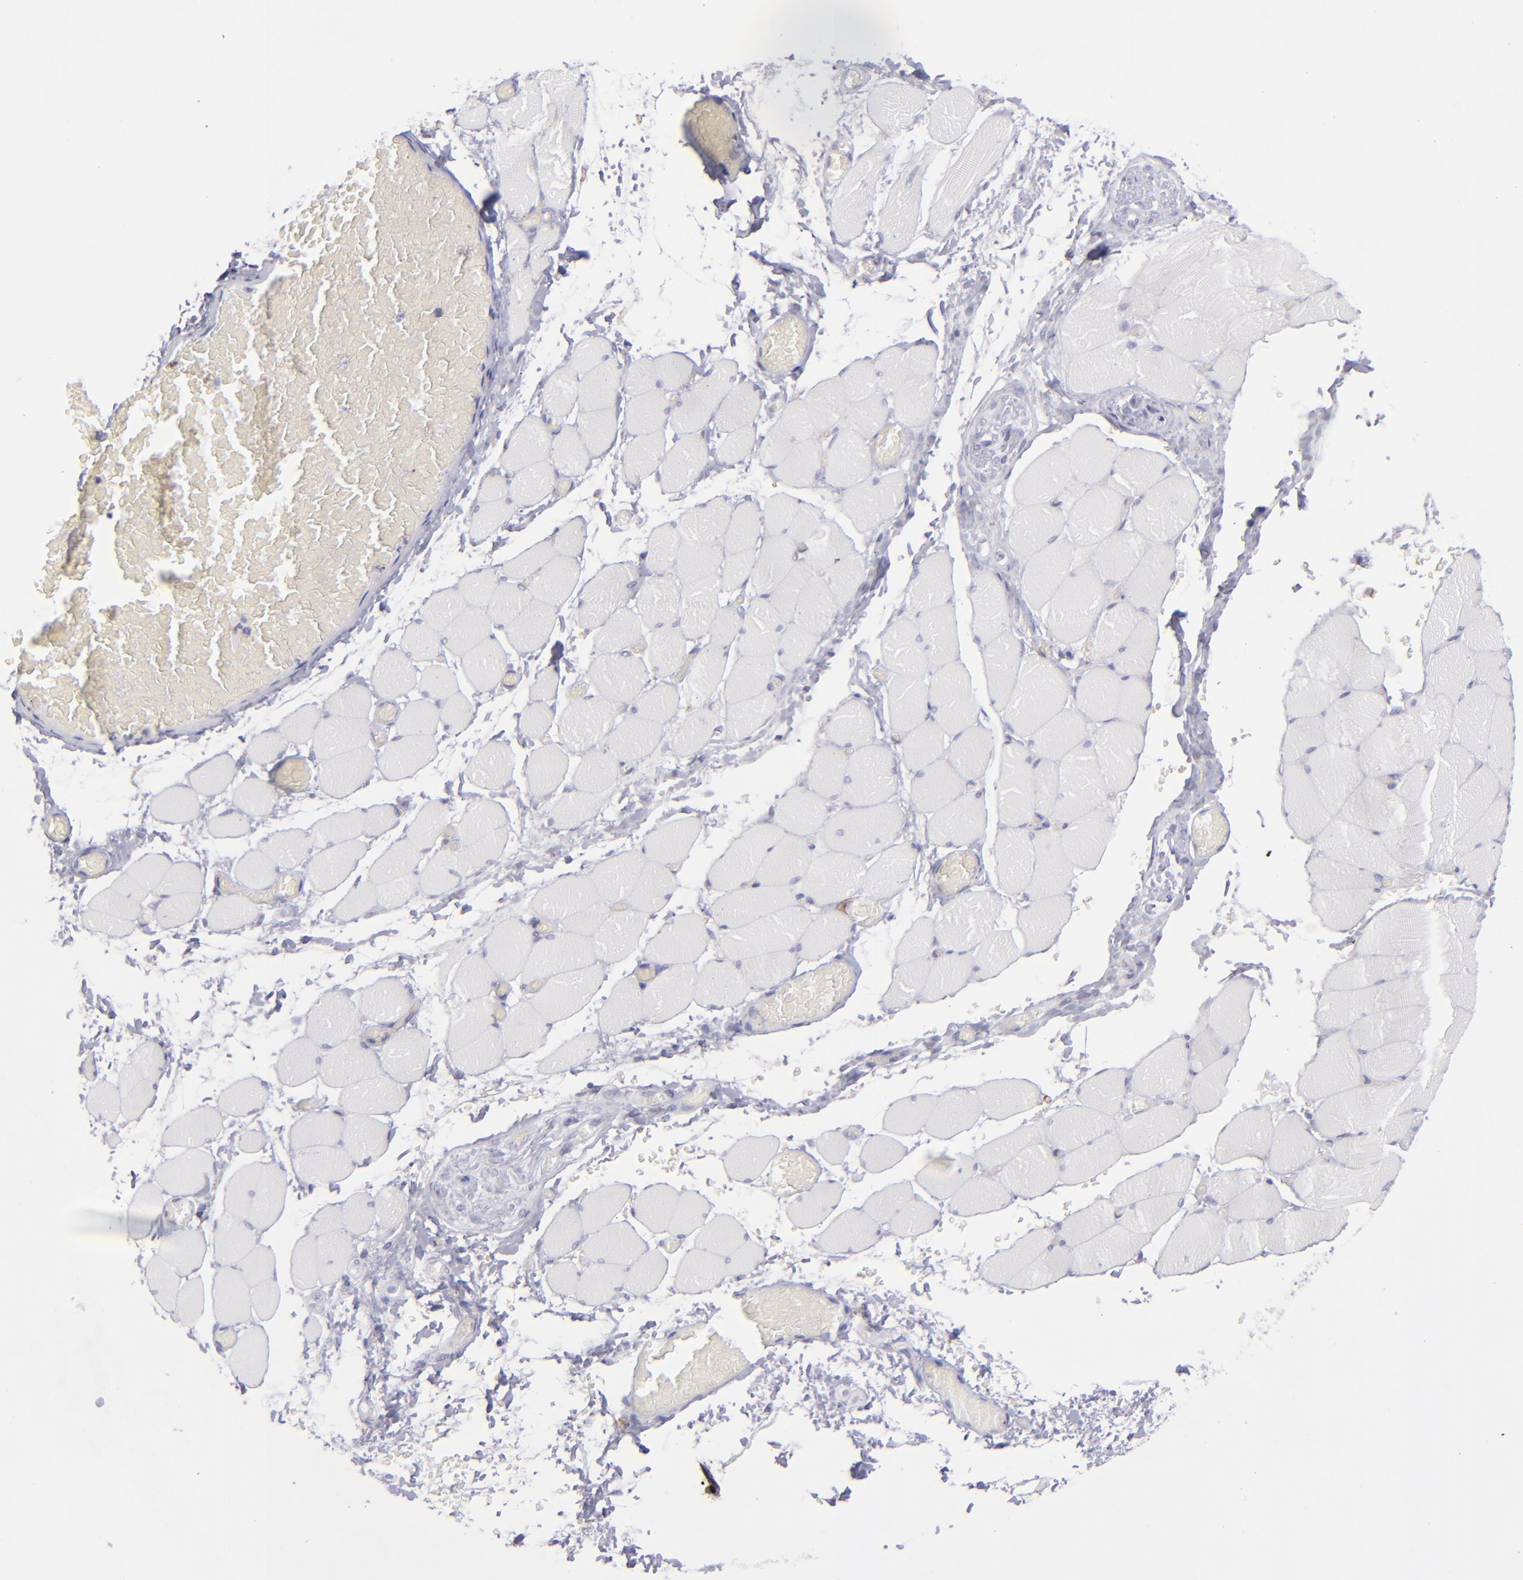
{"staining": {"intensity": "negative", "quantity": "none", "location": "none"}, "tissue": "skeletal muscle", "cell_type": "Myocytes", "image_type": "normal", "snomed": [{"axis": "morphology", "description": "Normal tissue, NOS"}, {"axis": "topography", "description": "Skeletal muscle"}, {"axis": "topography", "description": "Soft tissue"}], "caption": "Myocytes show no significant protein staining in unremarkable skeletal muscle. The staining is performed using DAB (3,3'-diaminobenzidine) brown chromogen with nuclei counter-stained in using hematoxylin.", "gene": "SELPLG", "patient": {"sex": "female", "age": 58}}